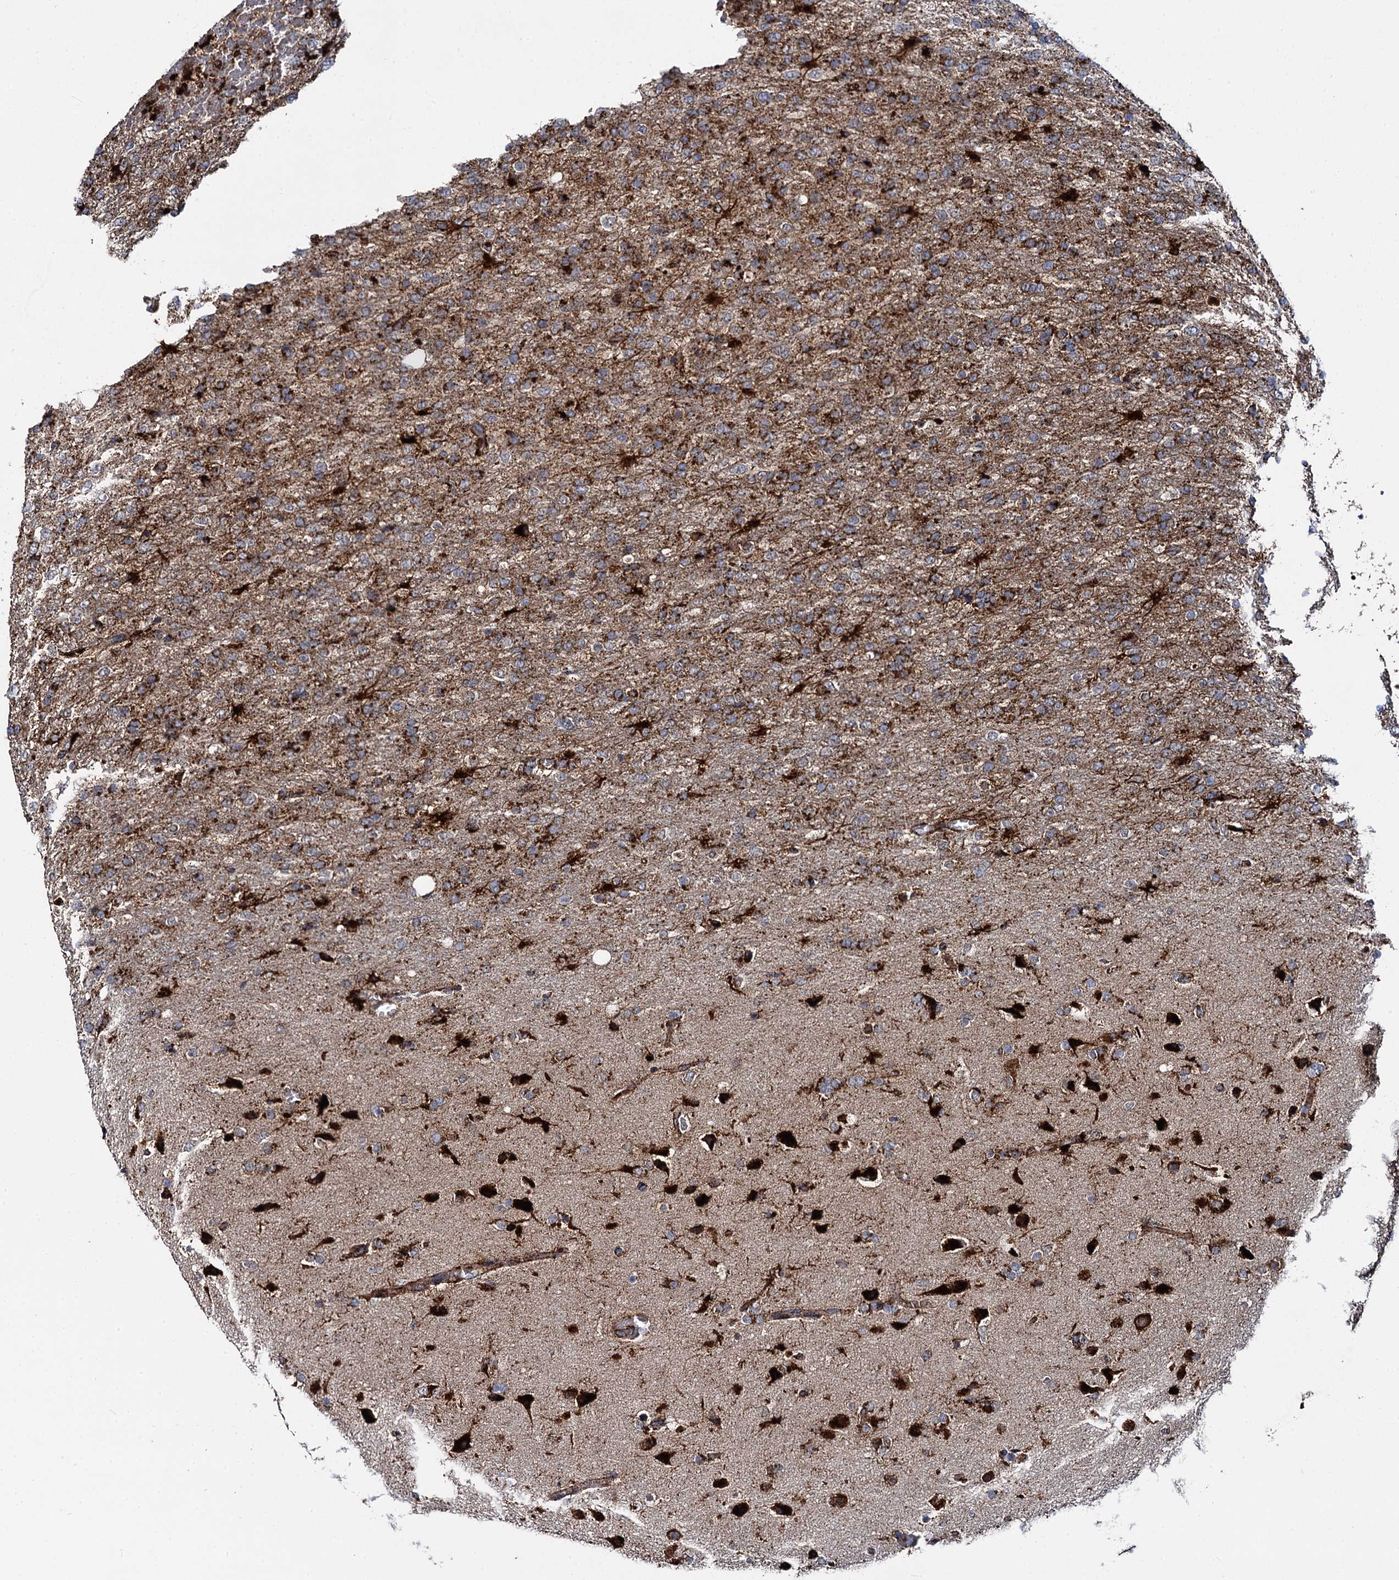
{"staining": {"intensity": "strong", "quantity": "<25%", "location": "cytoplasmic/membranous"}, "tissue": "glioma", "cell_type": "Tumor cells", "image_type": "cancer", "snomed": [{"axis": "morphology", "description": "Glioma, malignant, High grade"}, {"axis": "topography", "description": "Brain"}], "caption": "A medium amount of strong cytoplasmic/membranous staining is present in approximately <25% of tumor cells in glioma tissue.", "gene": "GBA1", "patient": {"sex": "female", "age": 74}}